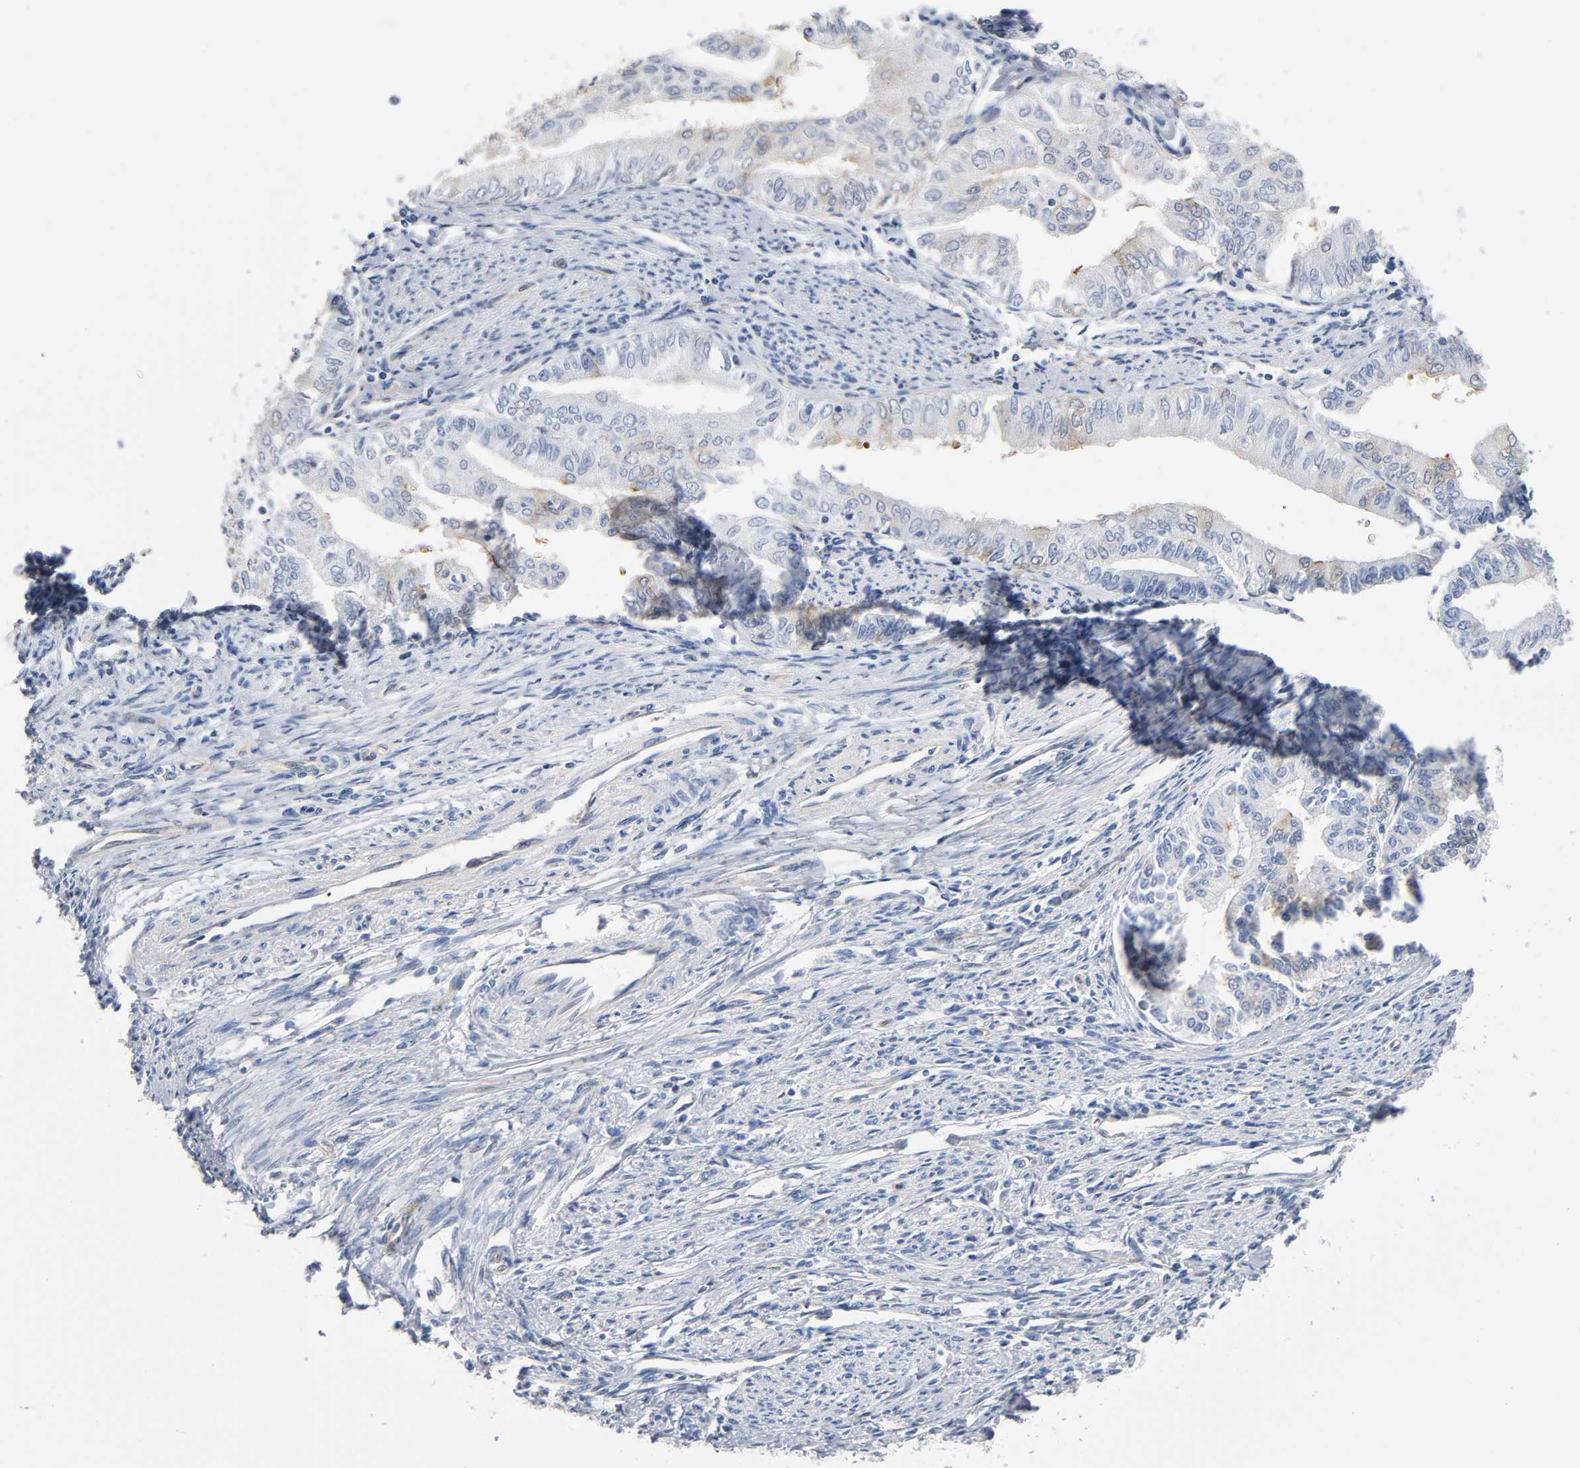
{"staining": {"intensity": "weak", "quantity": "25%-75%", "location": "cytoplasmic/membranous"}, "tissue": "endometrial cancer", "cell_type": "Tumor cells", "image_type": "cancer", "snomed": [{"axis": "morphology", "description": "Adenocarcinoma, NOS"}, {"axis": "topography", "description": "Endometrium"}], "caption": "This is an image of immunohistochemistry (IHC) staining of endometrial cancer (adenocarcinoma), which shows weak staining in the cytoplasmic/membranous of tumor cells.", "gene": "CD2AP", "patient": {"sex": "female", "age": 66}}